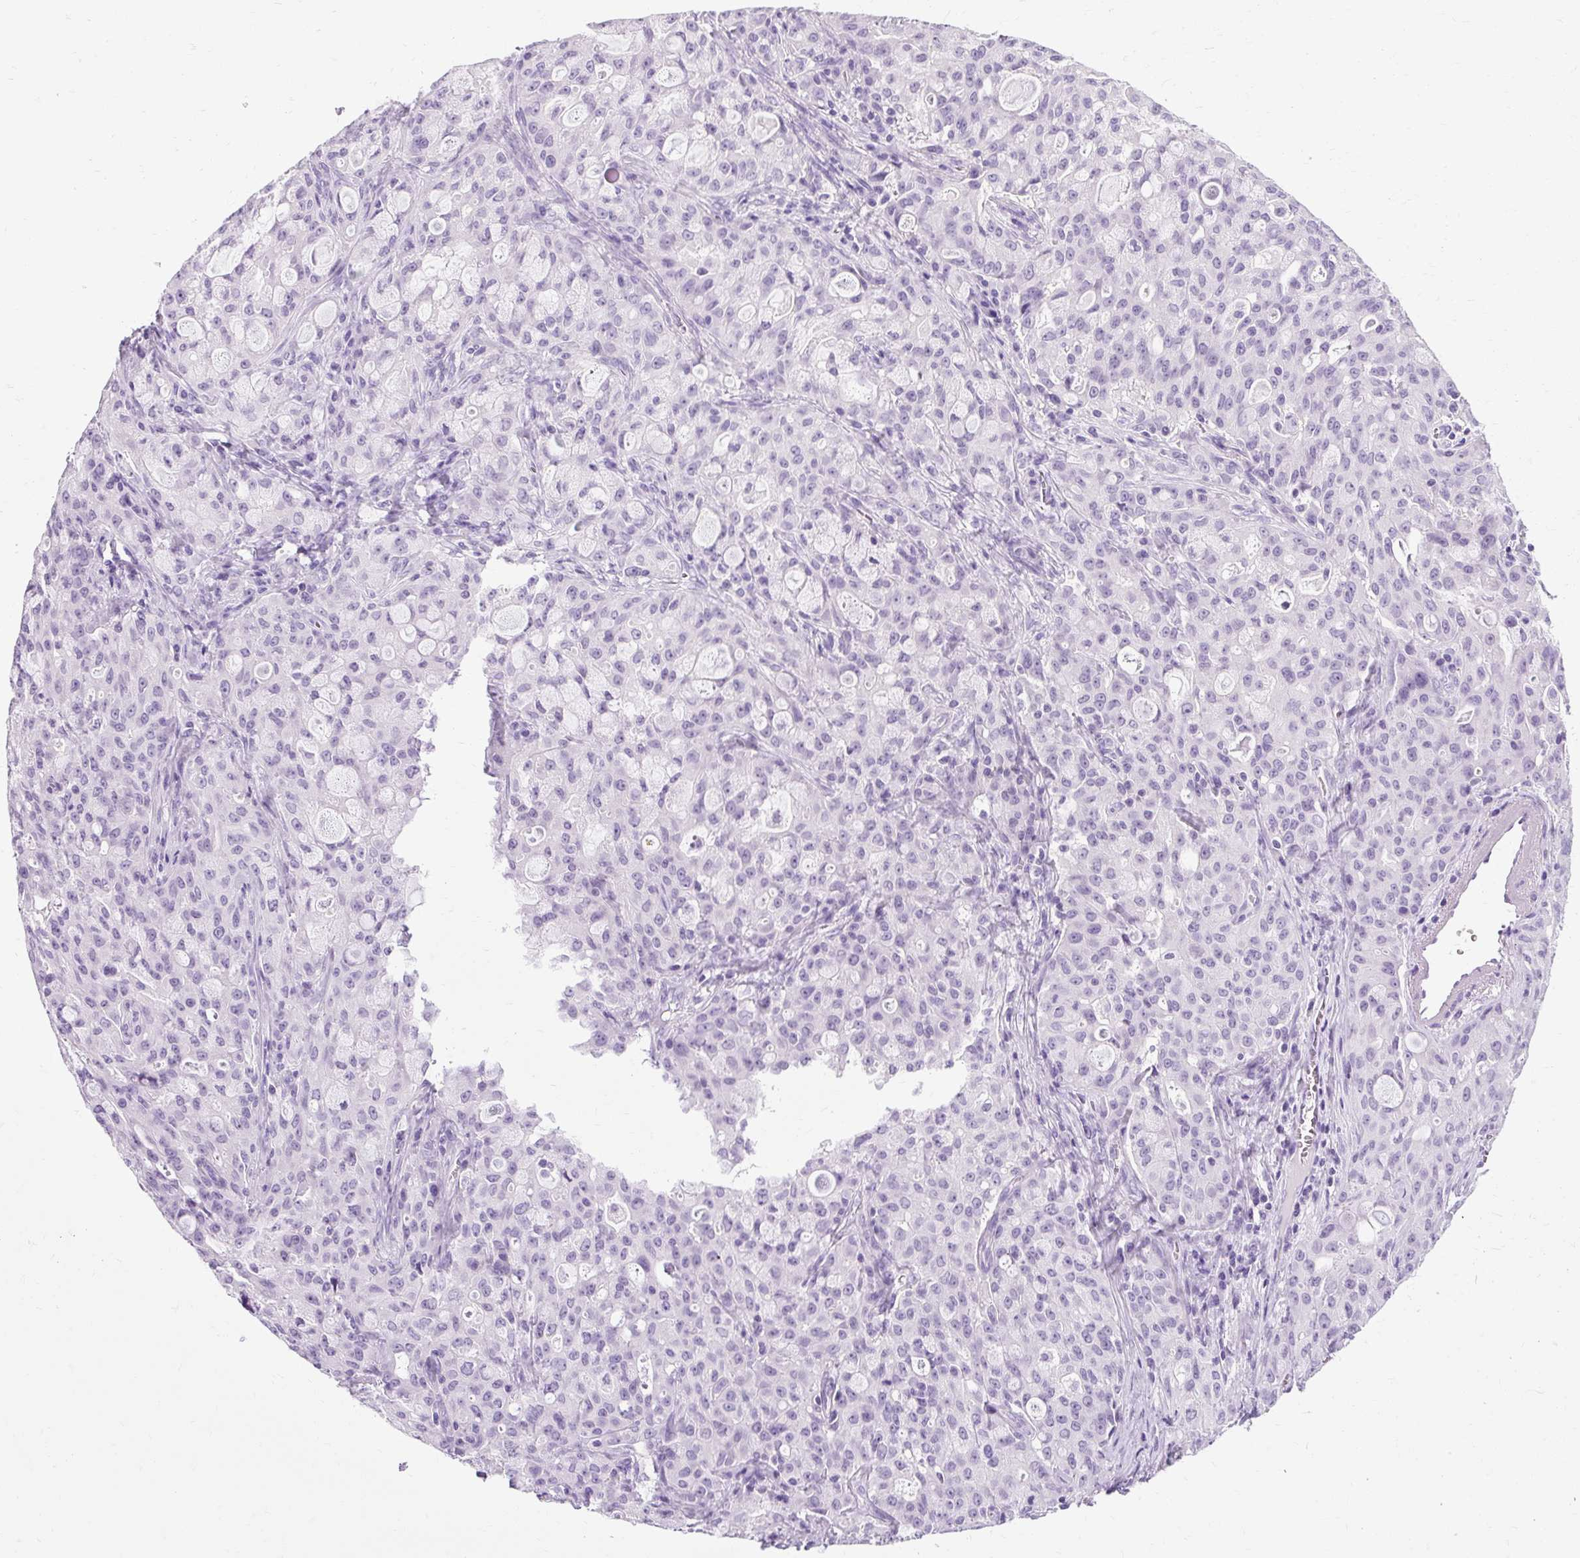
{"staining": {"intensity": "negative", "quantity": "none", "location": "none"}, "tissue": "lung cancer", "cell_type": "Tumor cells", "image_type": "cancer", "snomed": [{"axis": "morphology", "description": "Adenocarcinoma, NOS"}, {"axis": "topography", "description": "Lung"}], "caption": "A photomicrograph of lung cancer stained for a protein exhibits no brown staining in tumor cells. (DAB IHC with hematoxylin counter stain).", "gene": "B3GNT4", "patient": {"sex": "female", "age": 44}}